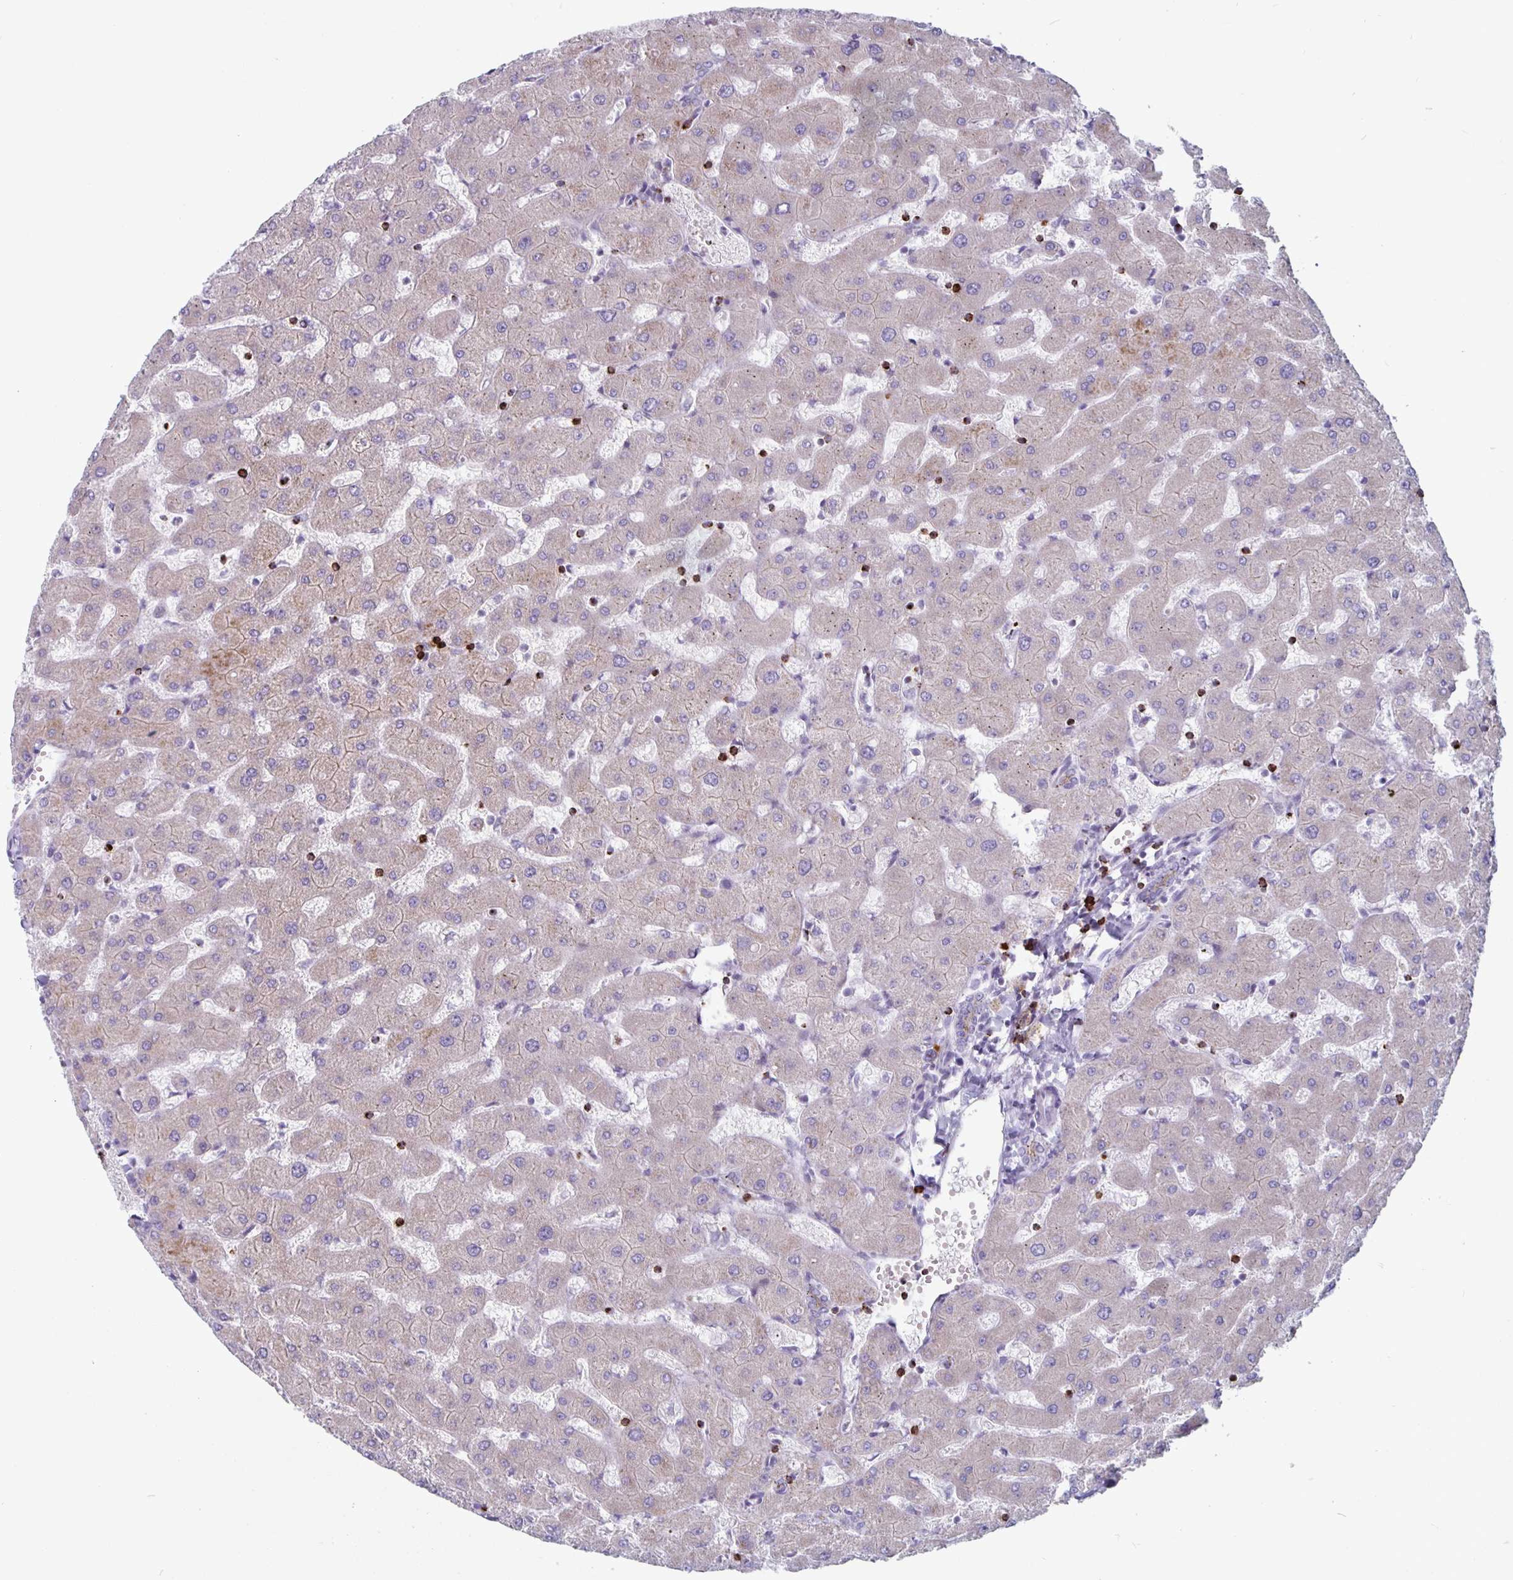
{"staining": {"intensity": "weak", "quantity": "<25%", "location": "cytoplasmic/membranous"}, "tissue": "liver", "cell_type": "Cholangiocytes", "image_type": "normal", "snomed": [{"axis": "morphology", "description": "Normal tissue, NOS"}, {"axis": "topography", "description": "Liver"}], "caption": "This is a histopathology image of IHC staining of benign liver, which shows no positivity in cholangiocytes. (DAB immunohistochemistry (IHC) with hematoxylin counter stain).", "gene": "GZMK", "patient": {"sex": "female", "age": 63}}